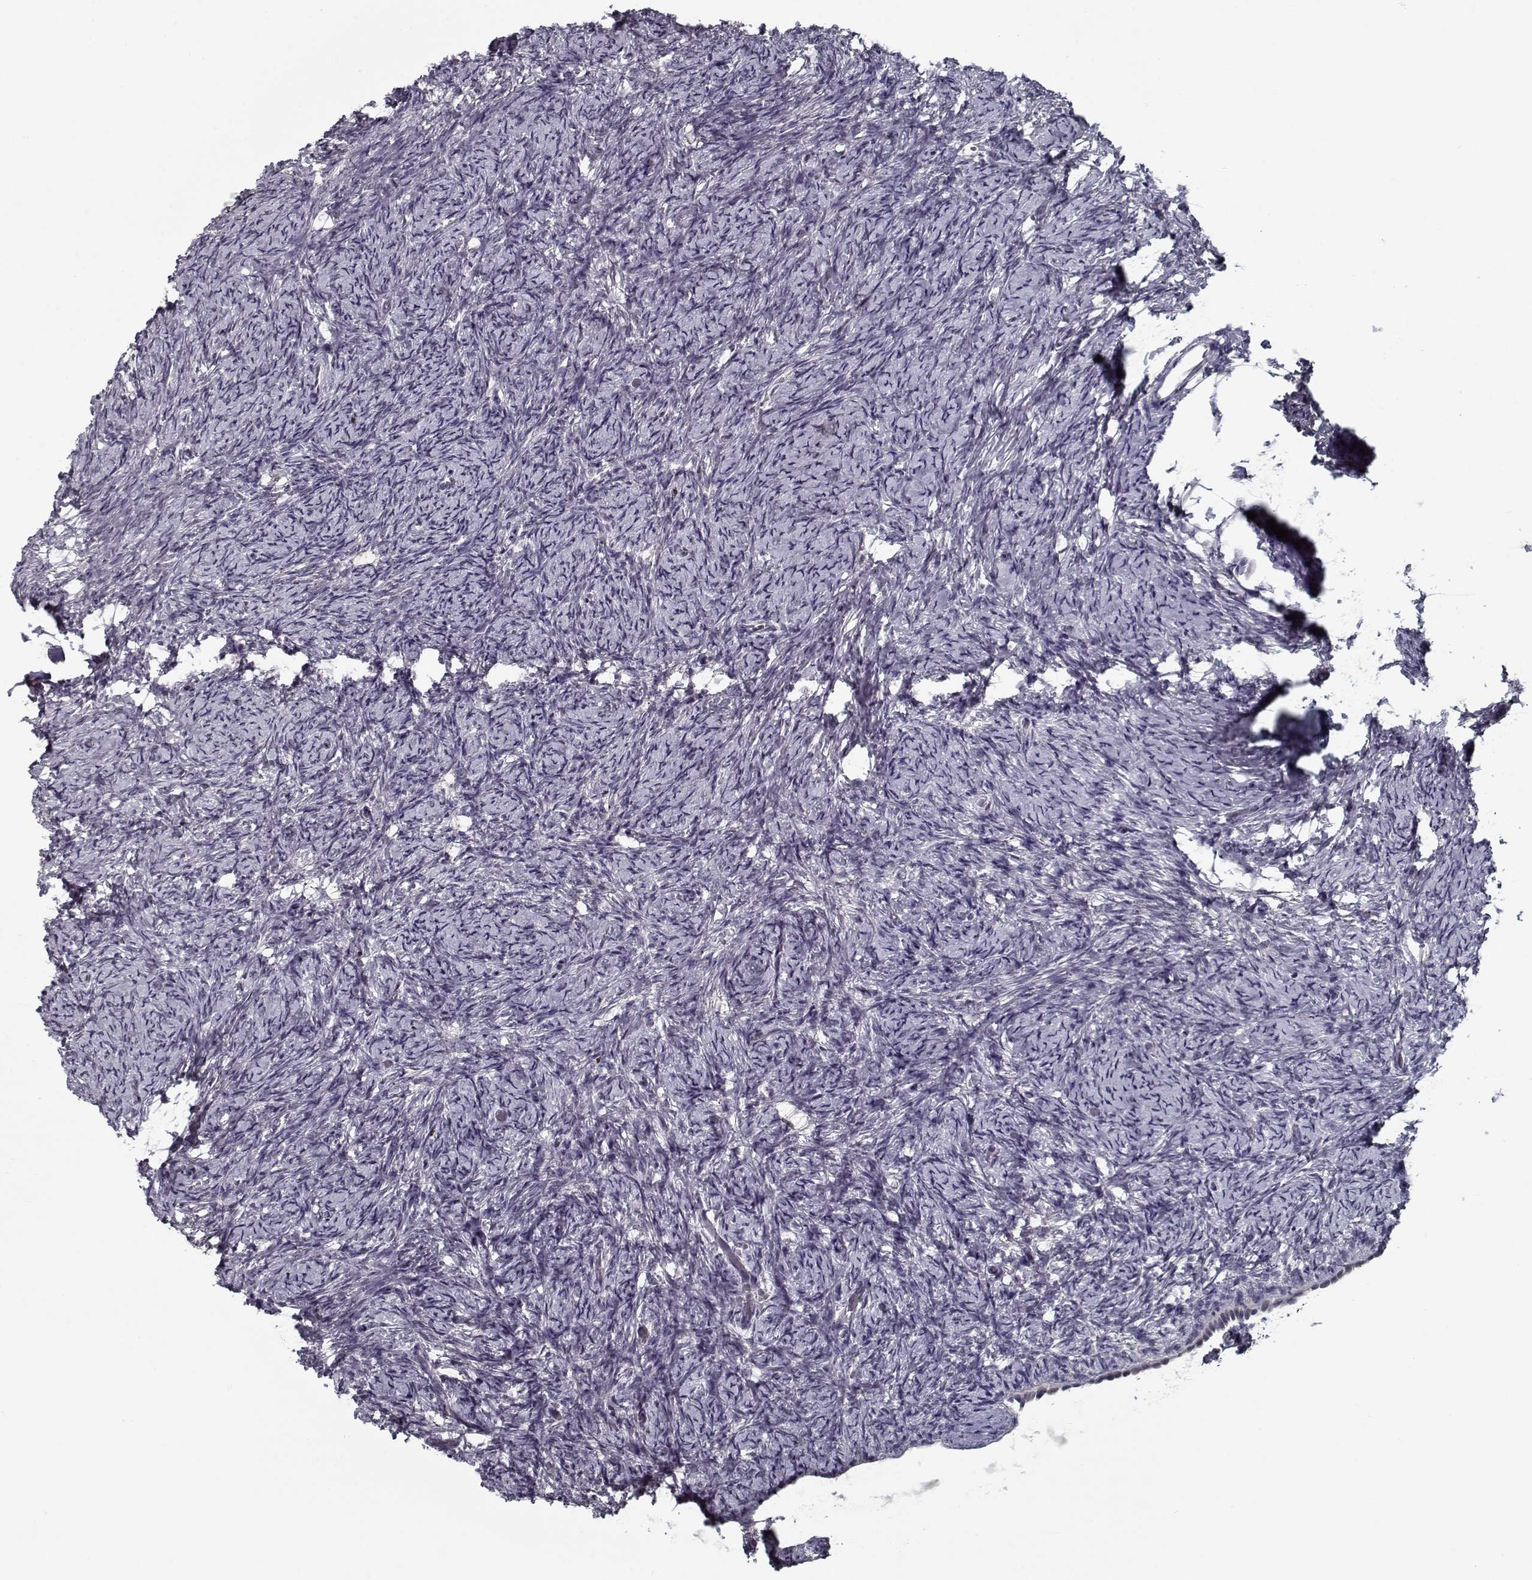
{"staining": {"intensity": "negative", "quantity": "none", "location": "none"}, "tissue": "ovary", "cell_type": "Ovarian stroma cells", "image_type": "normal", "snomed": [{"axis": "morphology", "description": "Normal tissue, NOS"}, {"axis": "topography", "description": "Ovary"}], "caption": "The photomicrograph shows no staining of ovarian stroma cells in benign ovary. (Immunohistochemistry (ihc), brightfield microscopy, high magnification).", "gene": "TESPA1", "patient": {"sex": "female", "age": 39}}